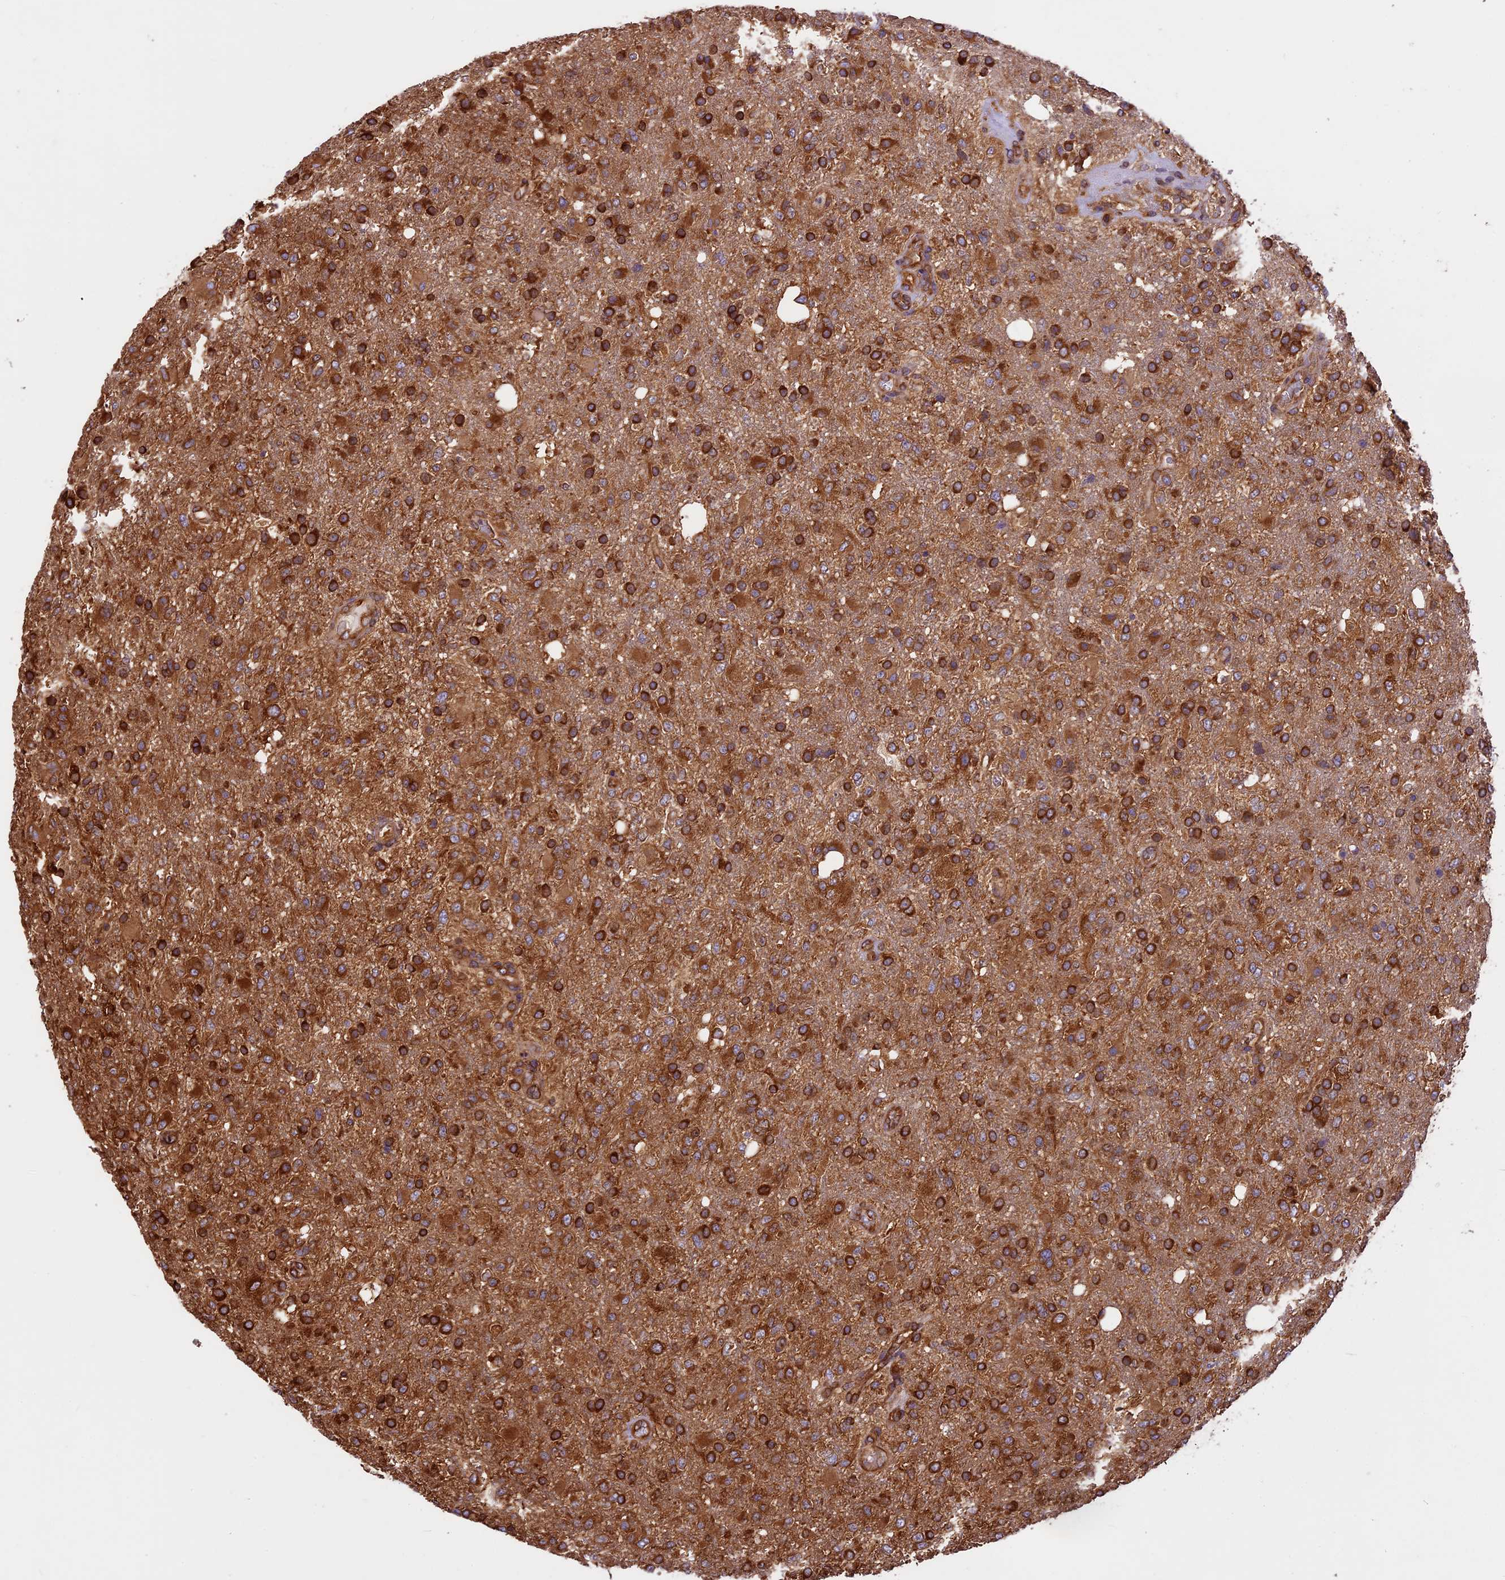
{"staining": {"intensity": "strong", "quantity": ">75%", "location": "cytoplasmic/membranous"}, "tissue": "glioma", "cell_type": "Tumor cells", "image_type": "cancer", "snomed": [{"axis": "morphology", "description": "Glioma, malignant, High grade"}, {"axis": "topography", "description": "Brain"}], "caption": "High-power microscopy captured an immunohistochemistry image of glioma, revealing strong cytoplasmic/membranous expression in about >75% of tumor cells. (DAB (3,3'-diaminobenzidine) IHC with brightfield microscopy, high magnification).", "gene": "KARS1", "patient": {"sex": "female", "age": 74}}